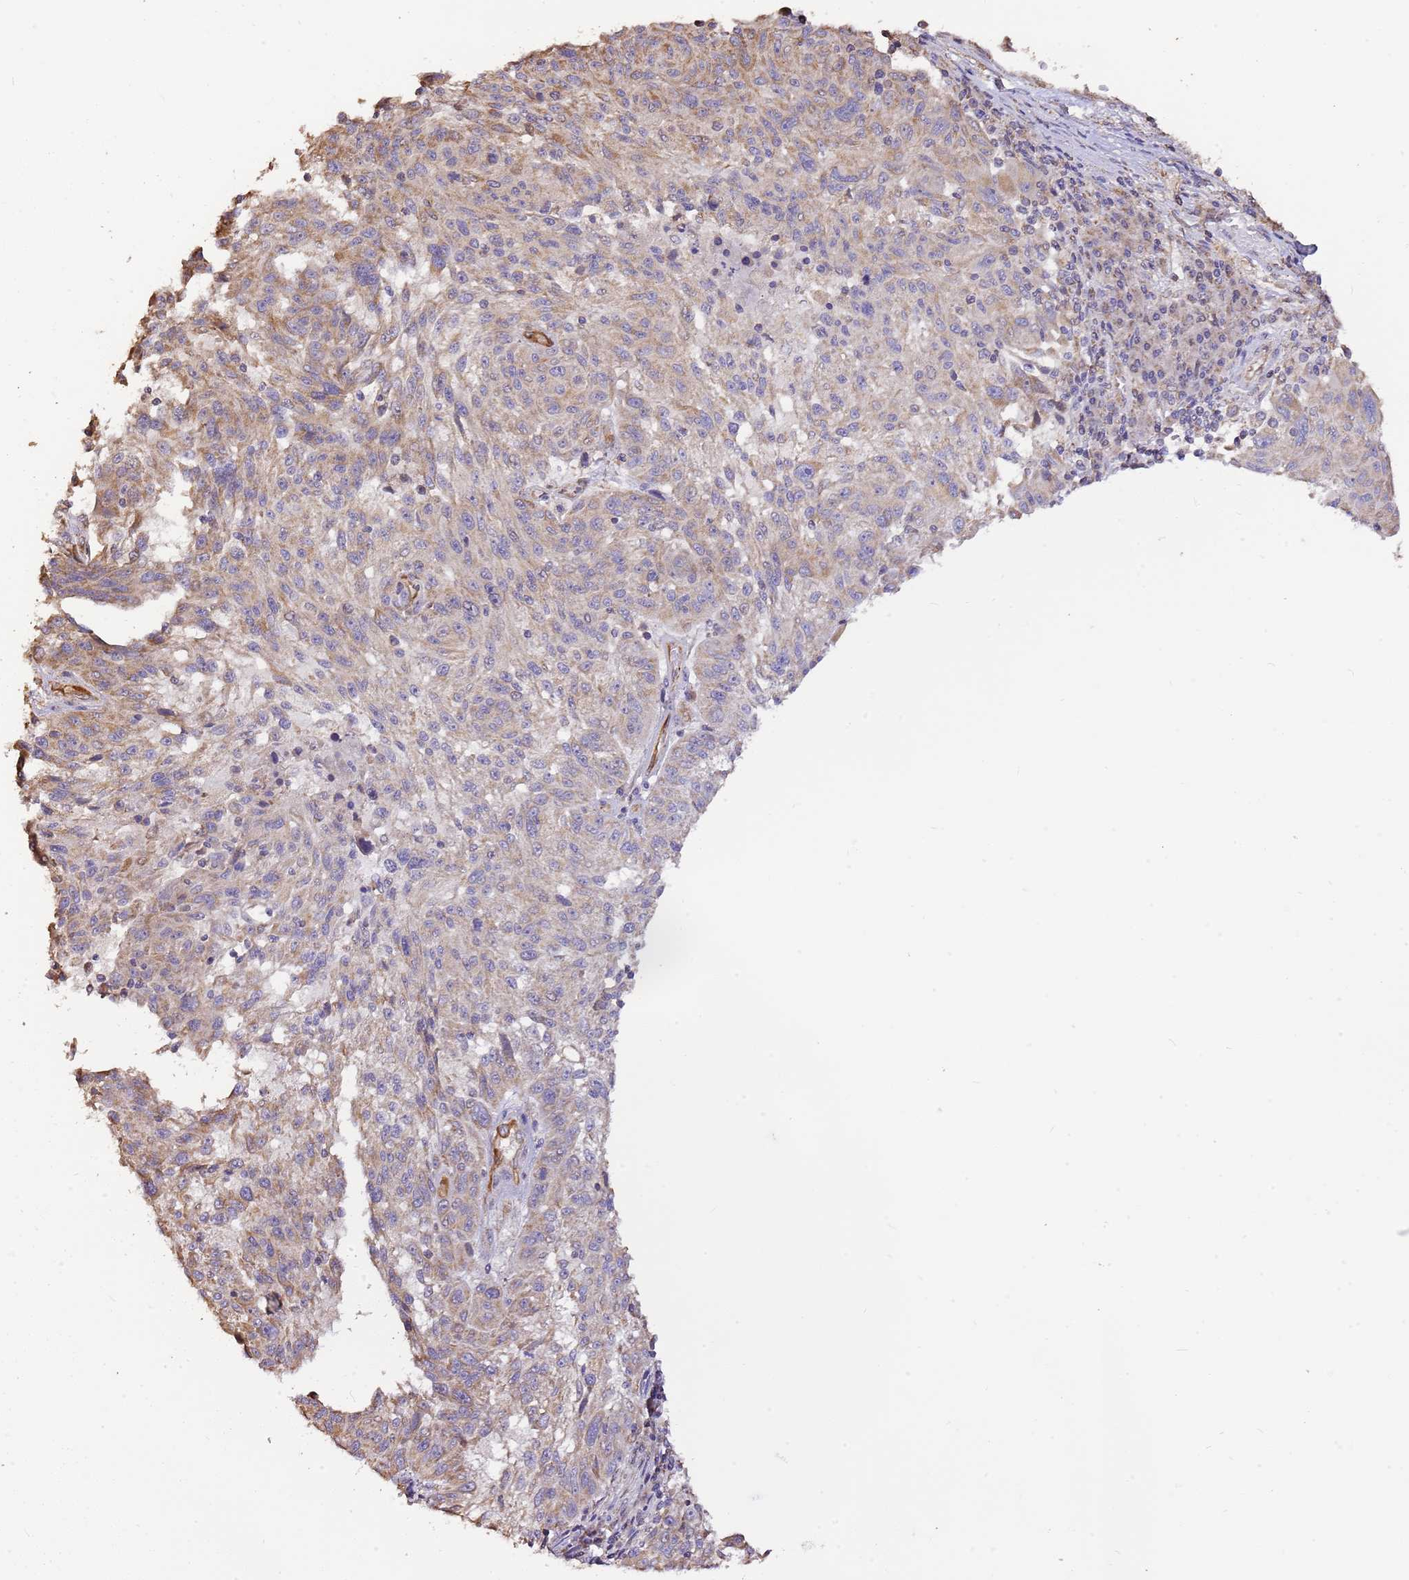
{"staining": {"intensity": "moderate", "quantity": "<25%", "location": "cytoplasmic/membranous"}, "tissue": "melanoma", "cell_type": "Tumor cells", "image_type": "cancer", "snomed": [{"axis": "morphology", "description": "Malignant melanoma, NOS"}, {"axis": "topography", "description": "Skin"}], "caption": "This image displays immunohistochemistry staining of malignant melanoma, with low moderate cytoplasmic/membranous positivity in about <25% of tumor cells.", "gene": "DOCK9", "patient": {"sex": "male", "age": 53}}